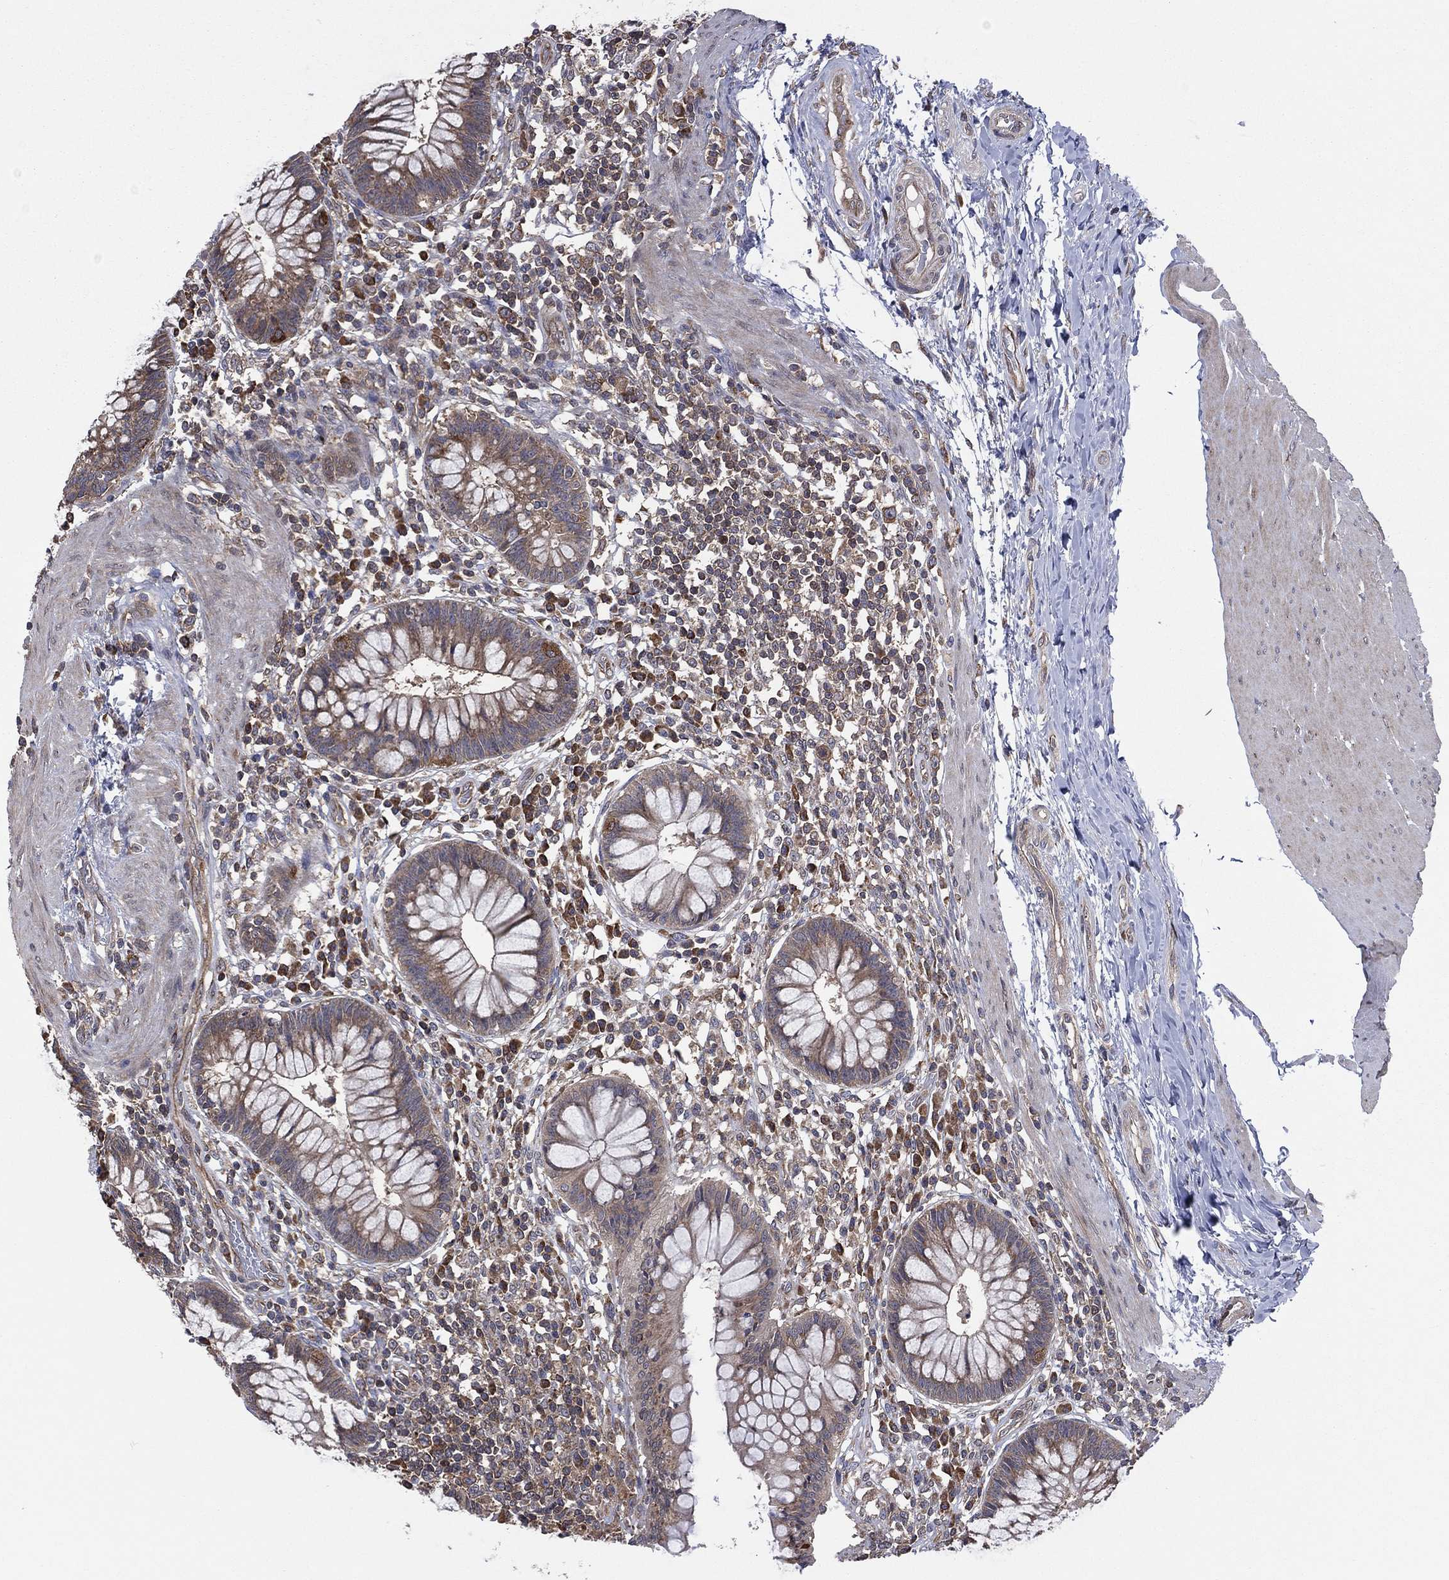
{"staining": {"intensity": "weak", "quantity": "<25%", "location": "cytoplasmic/membranous"}, "tissue": "rectum", "cell_type": "Glandular cells", "image_type": "normal", "snomed": [{"axis": "morphology", "description": "Normal tissue, NOS"}, {"axis": "topography", "description": "Rectum"}], "caption": "DAB (3,3'-diaminobenzidine) immunohistochemical staining of normal rectum displays no significant expression in glandular cells. Nuclei are stained in blue.", "gene": "C2orf76", "patient": {"sex": "female", "age": 58}}